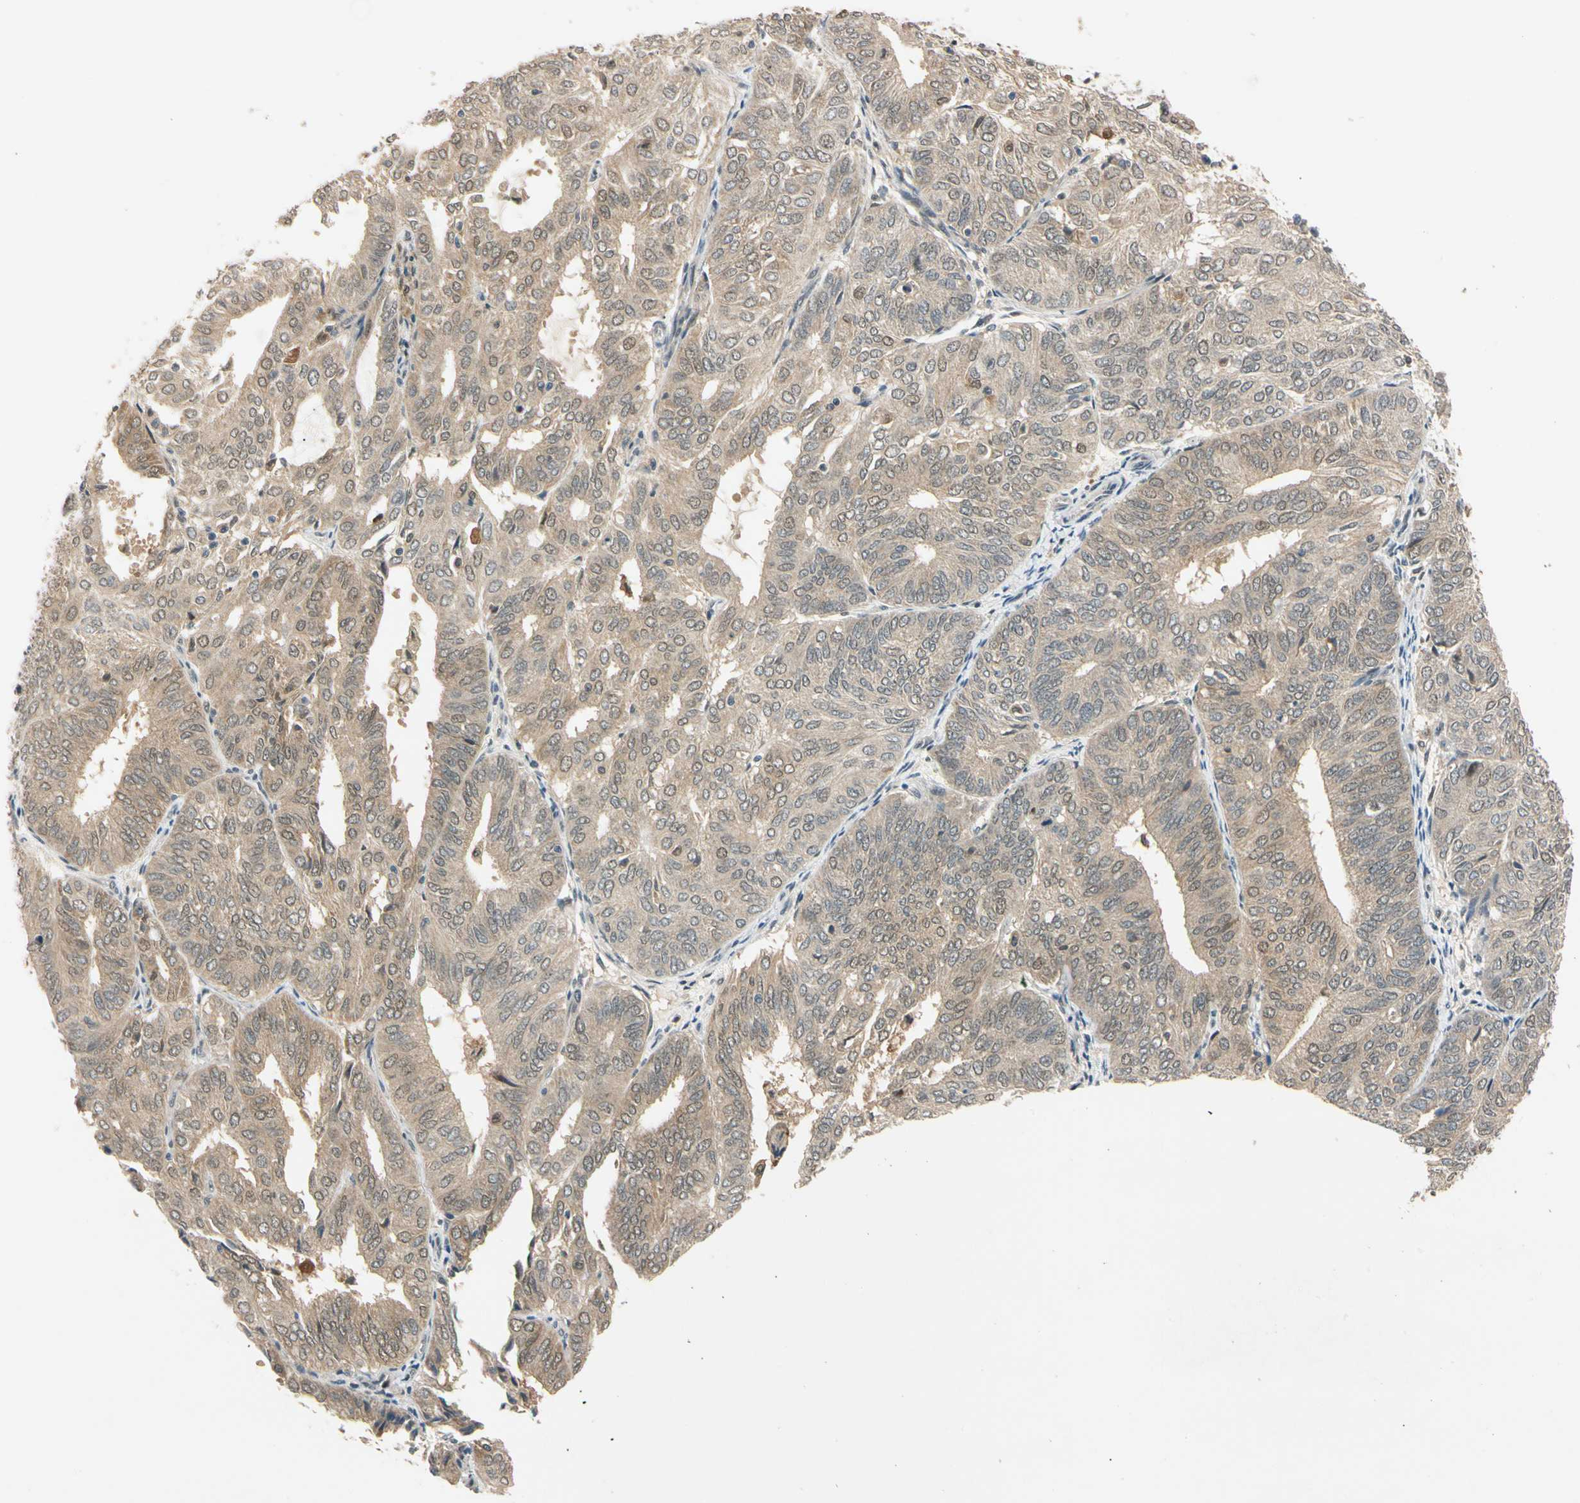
{"staining": {"intensity": "moderate", "quantity": ">75%", "location": "cytoplasmic/membranous,nuclear"}, "tissue": "endometrial cancer", "cell_type": "Tumor cells", "image_type": "cancer", "snomed": [{"axis": "morphology", "description": "Adenocarcinoma, NOS"}, {"axis": "topography", "description": "Uterus"}], "caption": "Adenocarcinoma (endometrial) stained with immunohistochemistry shows moderate cytoplasmic/membranous and nuclear staining in approximately >75% of tumor cells.", "gene": "RIOX2", "patient": {"sex": "female", "age": 60}}